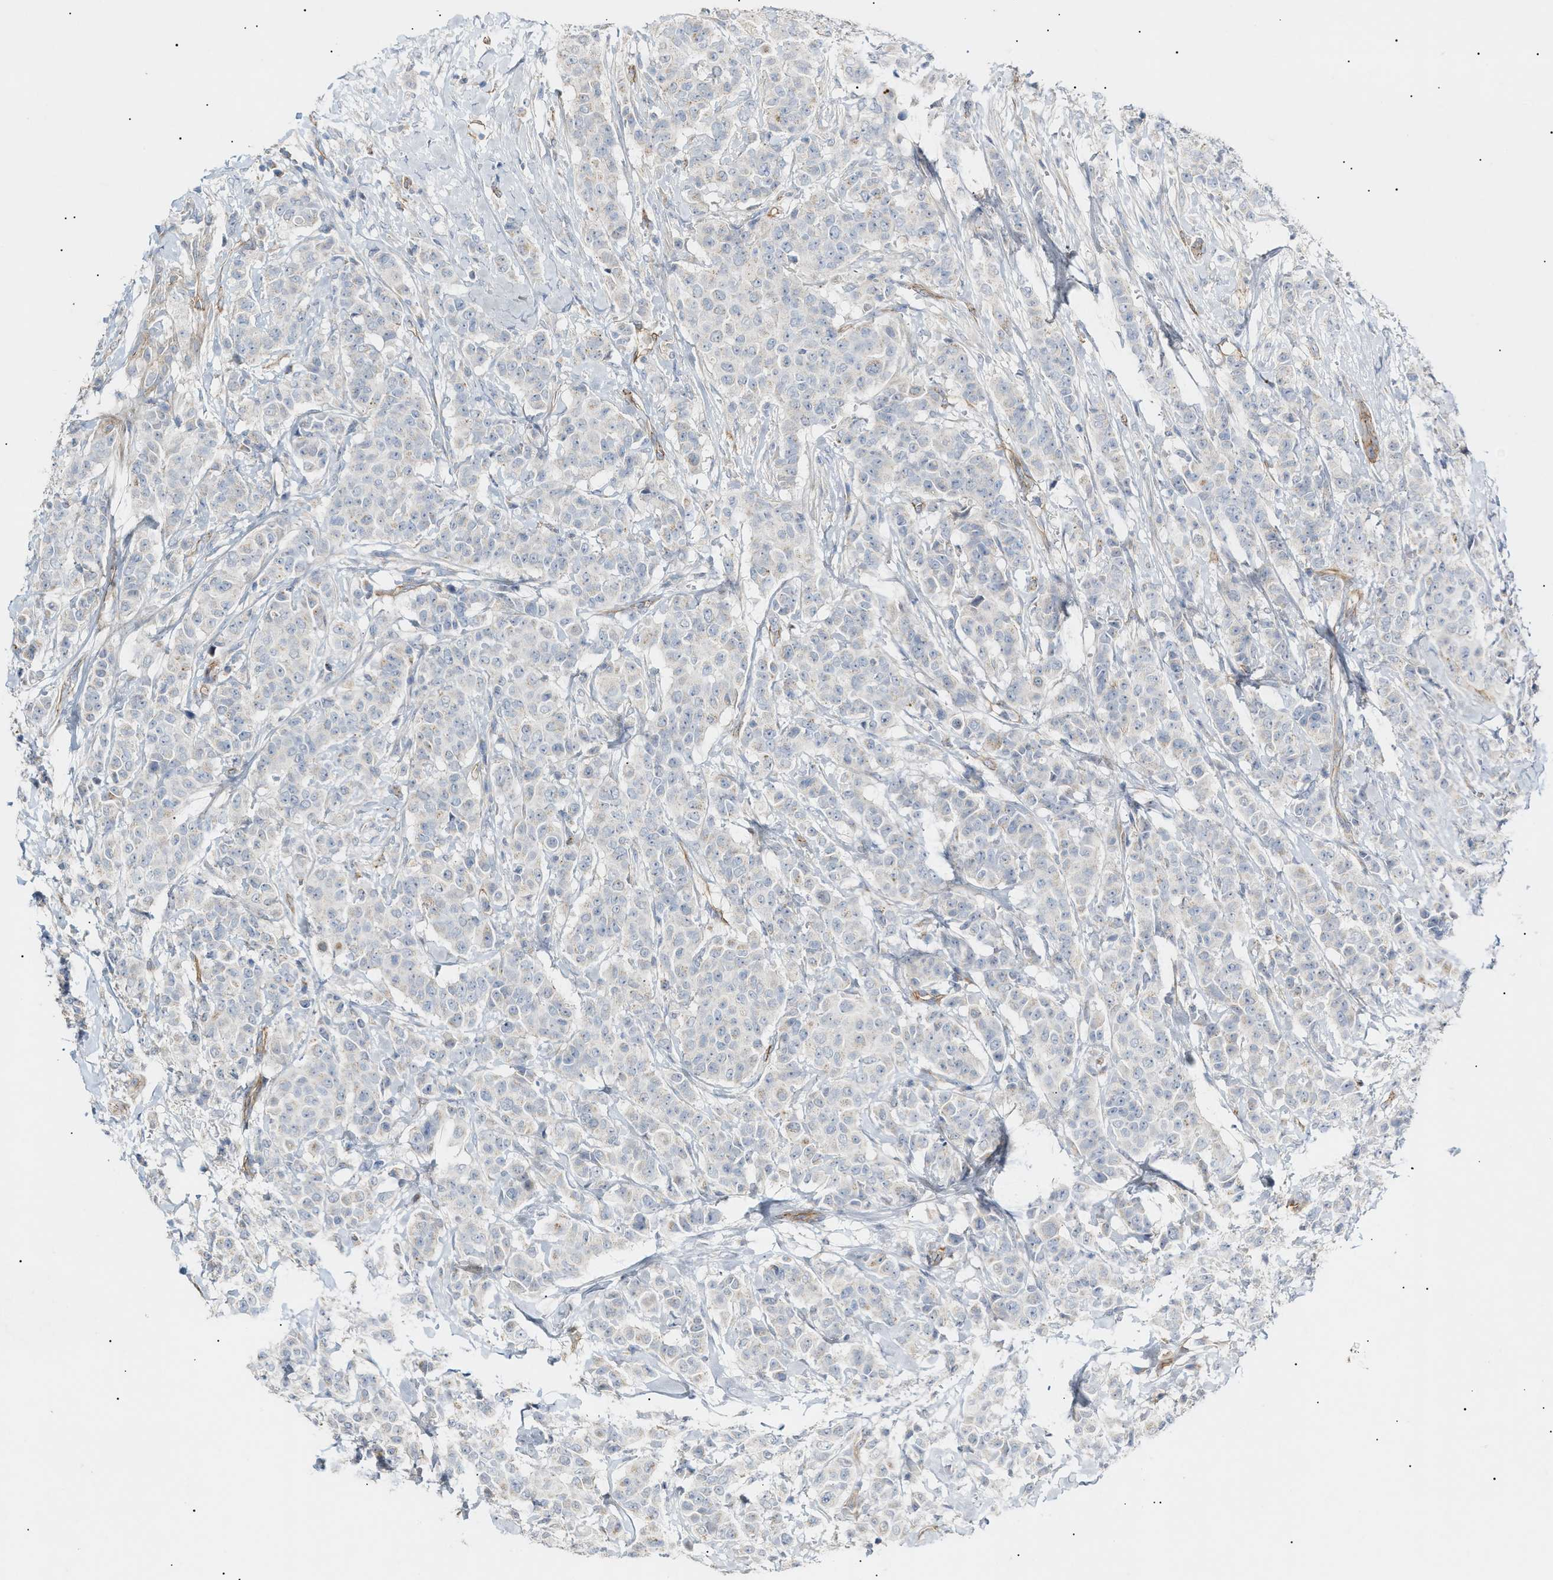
{"staining": {"intensity": "negative", "quantity": "none", "location": "none"}, "tissue": "breast cancer", "cell_type": "Tumor cells", "image_type": "cancer", "snomed": [{"axis": "morphology", "description": "Normal tissue, NOS"}, {"axis": "morphology", "description": "Duct carcinoma"}, {"axis": "topography", "description": "Breast"}], "caption": "The photomicrograph displays no significant positivity in tumor cells of breast cancer (invasive ductal carcinoma). (Immunohistochemistry (ihc), brightfield microscopy, high magnification).", "gene": "ZFHX2", "patient": {"sex": "female", "age": 40}}